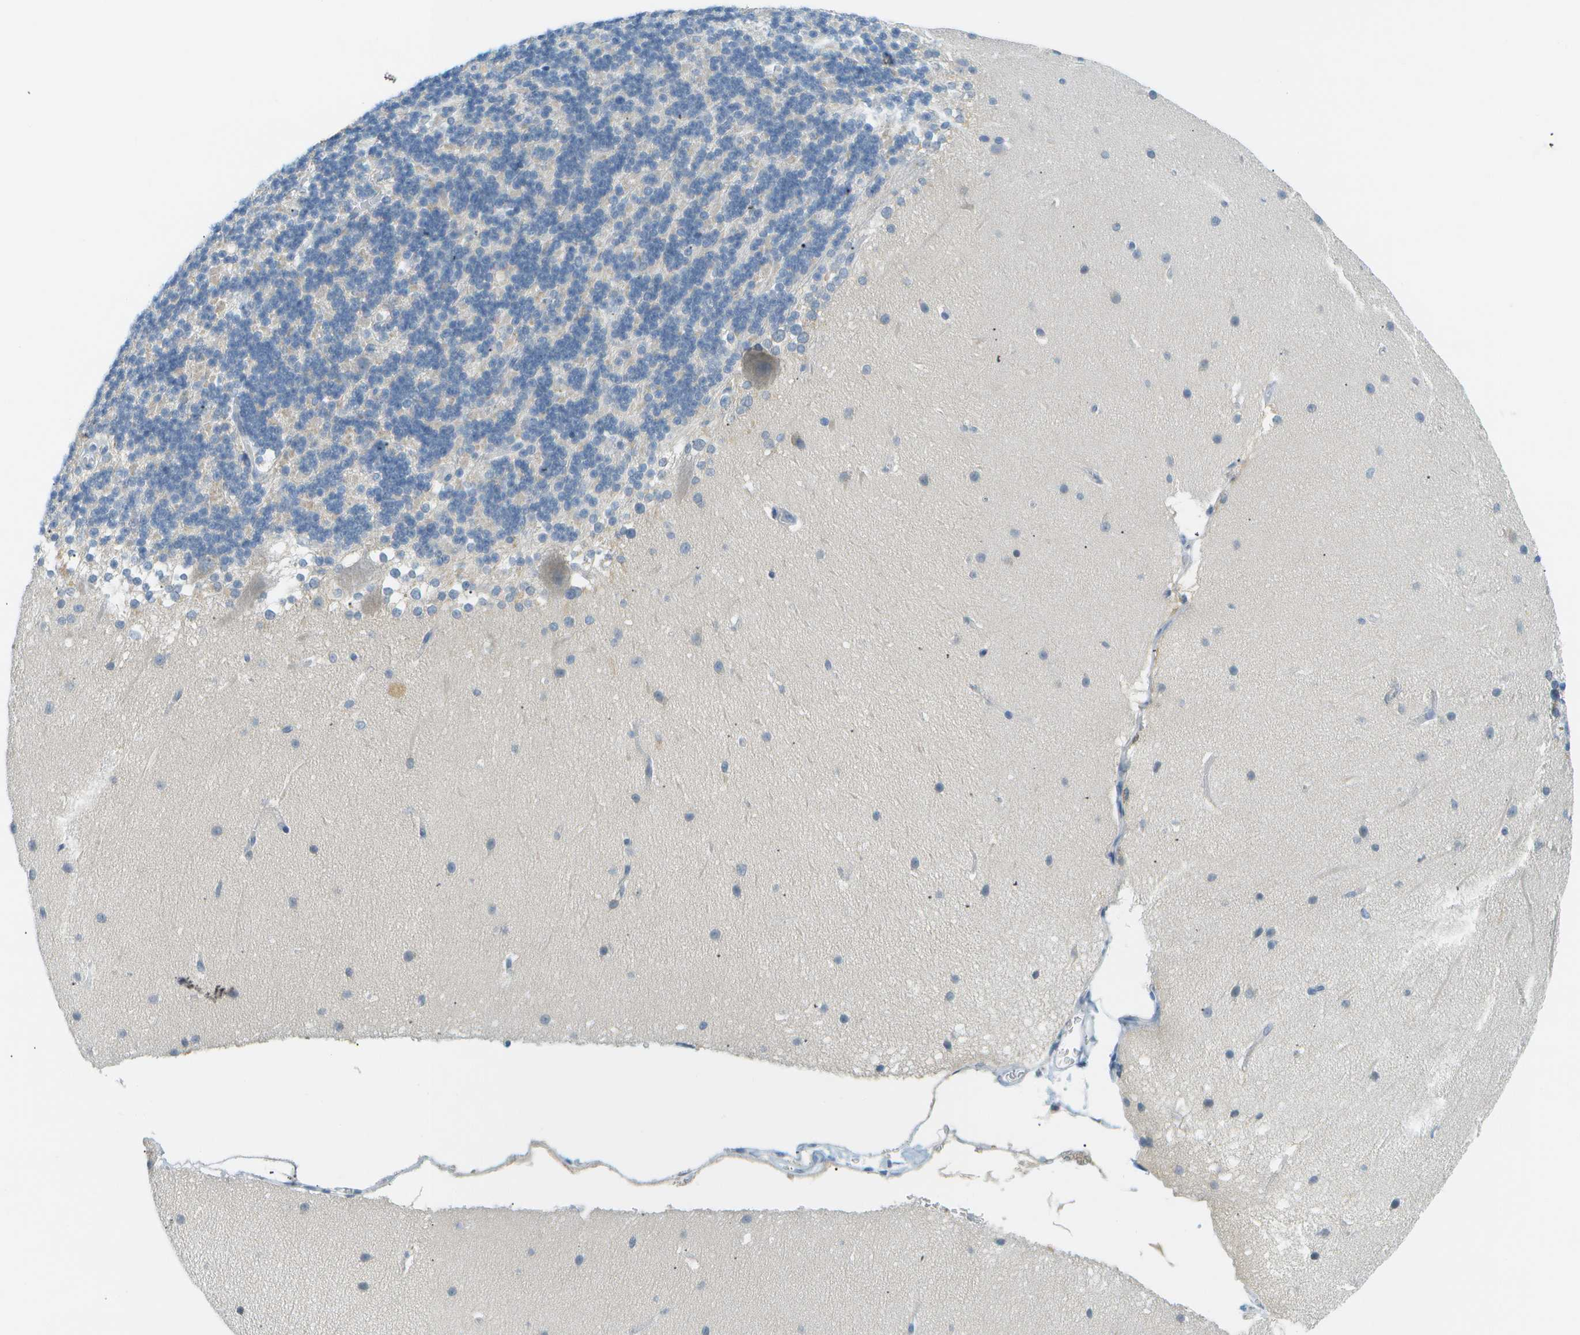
{"staining": {"intensity": "negative", "quantity": "none", "location": "none"}, "tissue": "cerebellum", "cell_type": "Cells in granular layer", "image_type": "normal", "snomed": [{"axis": "morphology", "description": "Normal tissue, NOS"}, {"axis": "topography", "description": "Cerebellum"}], "caption": "Immunohistochemistry (IHC) of benign human cerebellum demonstrates no staining in cells in granular layer.", "gene": "SMYD5", "patient": {"sex": "female", "age": 19}}